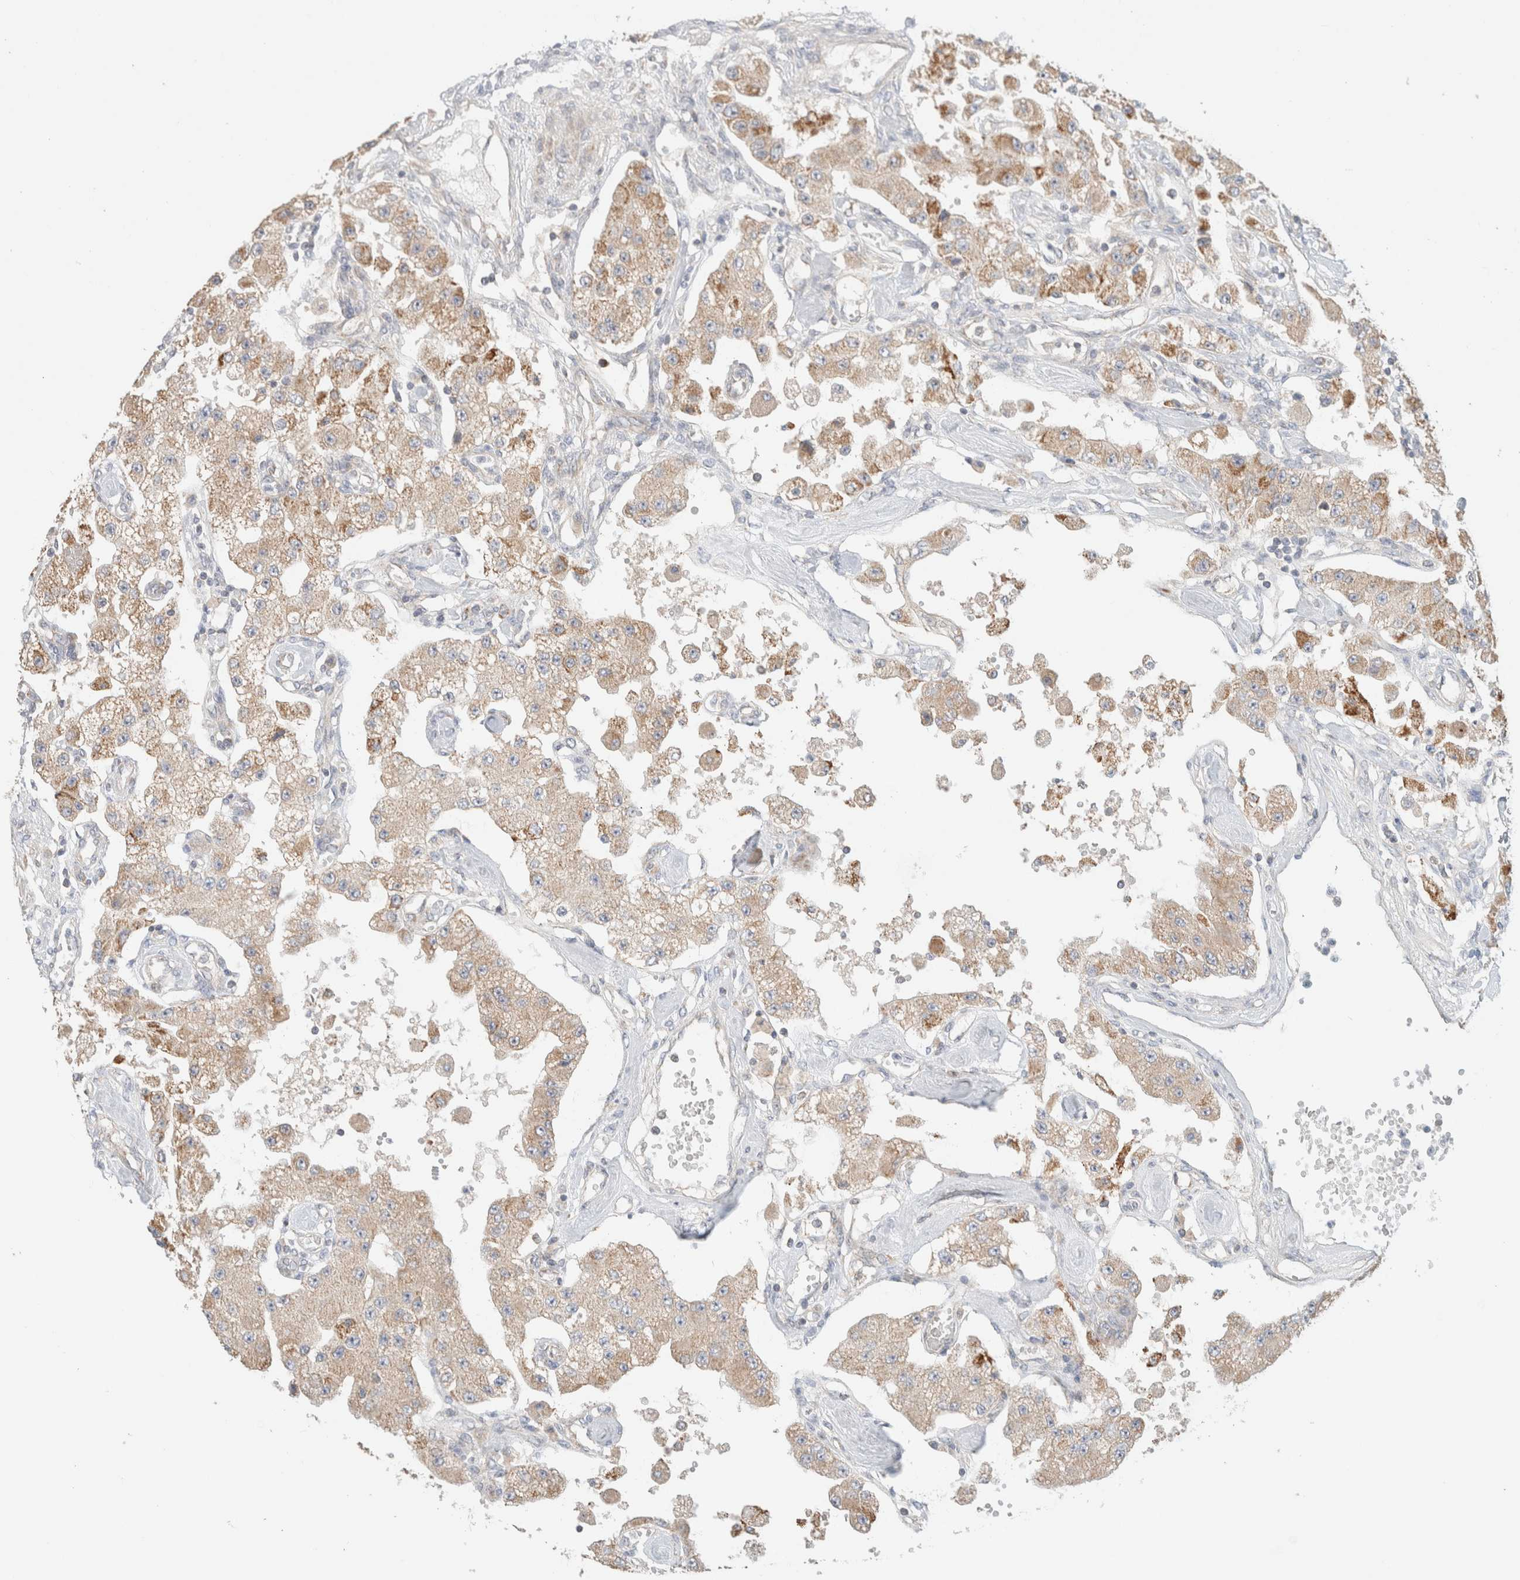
{"staining": {"intensity": "moderate", "quantity": ">75%", "location": "cytoplasmic/membranous"}, "tissue": "carcinoid", "cell_type": "Tumor cells", "image_type": "cancer", "snomed": [{"axis": "morphology", "description": "Carcinoid, malignant, NOS"}, {"axis": "topography", "description": "Pancreas"}], "caption": "Carcinoid stained with immunohistochemistry displays moderate cytoplasmic/membranous positivity in about >75% of tumor cells.", "gene": "MRM3", "patient": {"sex": "male", "age": 41}}